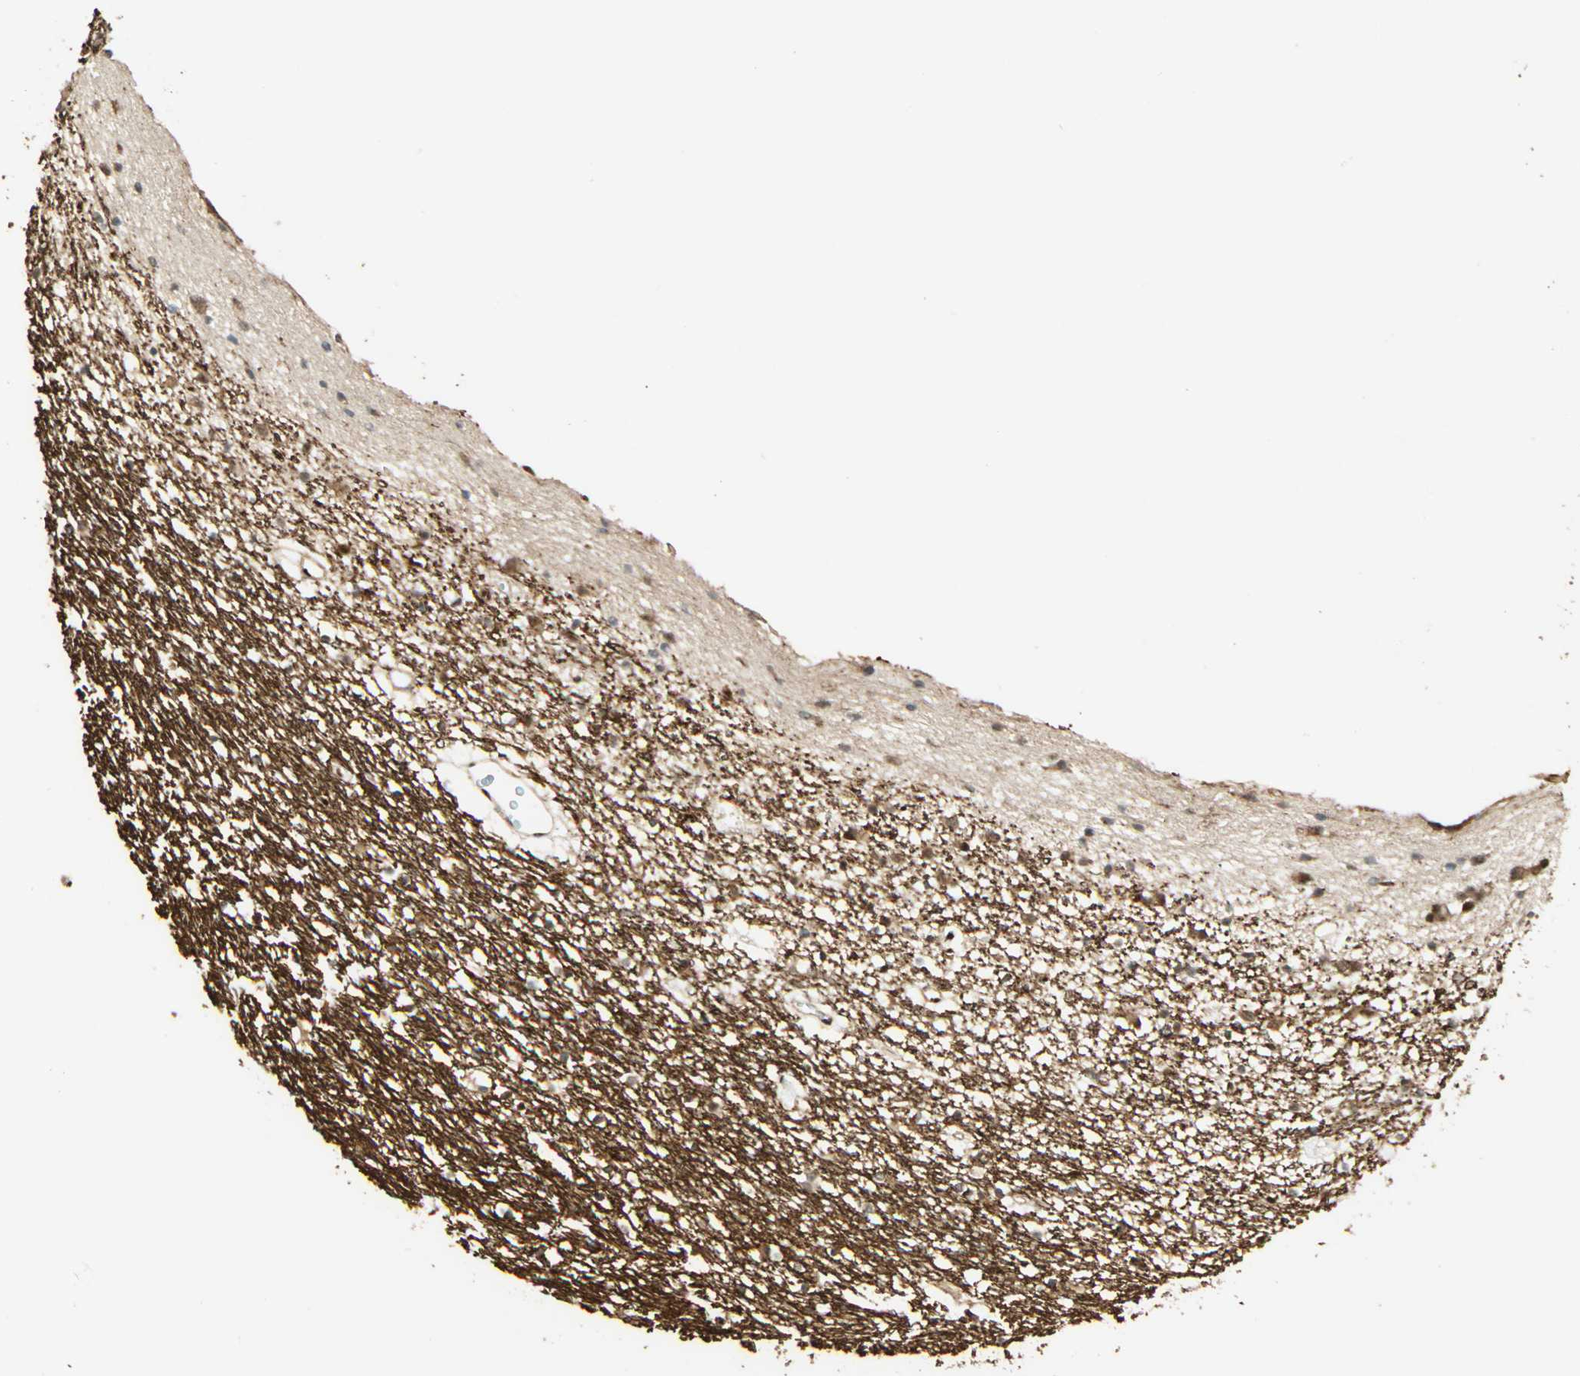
{"staining": {"intensity": "moderate", "quantity": ">75%", "location": "cytoplasmic/membranous"}, "tissue": "caudate", "cell_type": "Glial cells", "image_type": "normal", "snomed": [{"axis": "morphology", "description": "Normal tissue, NOS"}, {"axis": "topography", "description": "Lateral ventricle wall"}], "caption": "This is a micrograph of immunohistochemistry (IHC) staining of normal caudate, which shows moderate positivity in the cytoplasmic/membranous of glial cells.", "gene": "PNPLA6", "patient": {"sex": "male", "age": 45}}